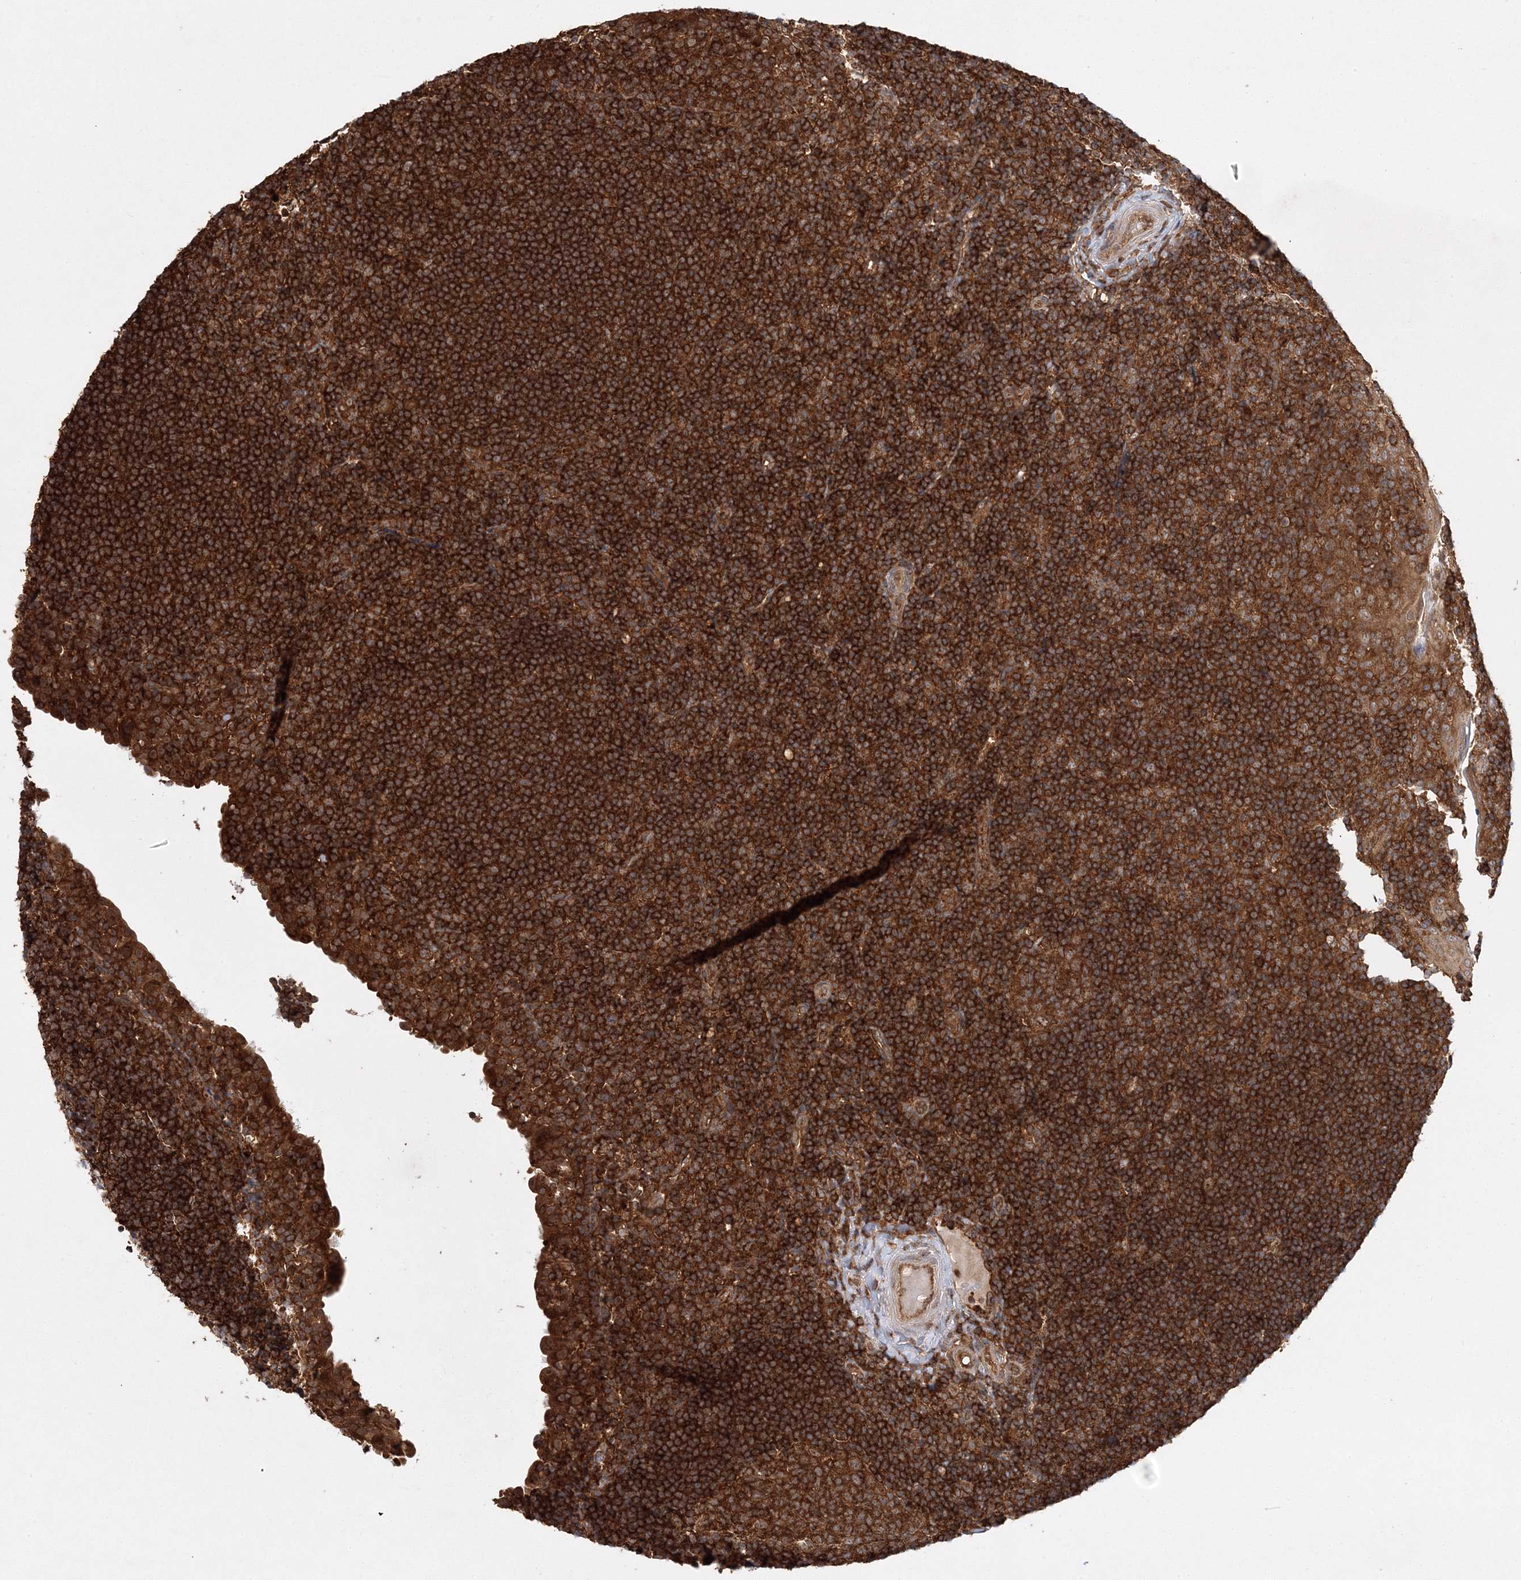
{"staining": {"intensity": "strong", "quantity": ">75%", "location": "cytoplasmic/membranous"}, "tissue": "tonsil", "cell_type": "Germinal center cells", "image_type": "normal", "snomed": [{"axis": "morphology", "description": "Normal tissue, NOS"}, {"axis": "topography", "description": "Tonsil"}], "caption": "Unremarkable tonsil was stained to show a protein in brown. There is high levels of strong cytoplasmic/membranous expression in about >75% of germinal center cells.", "gene": "WDR37", "patient": {"sex": "female", "age": 40}}